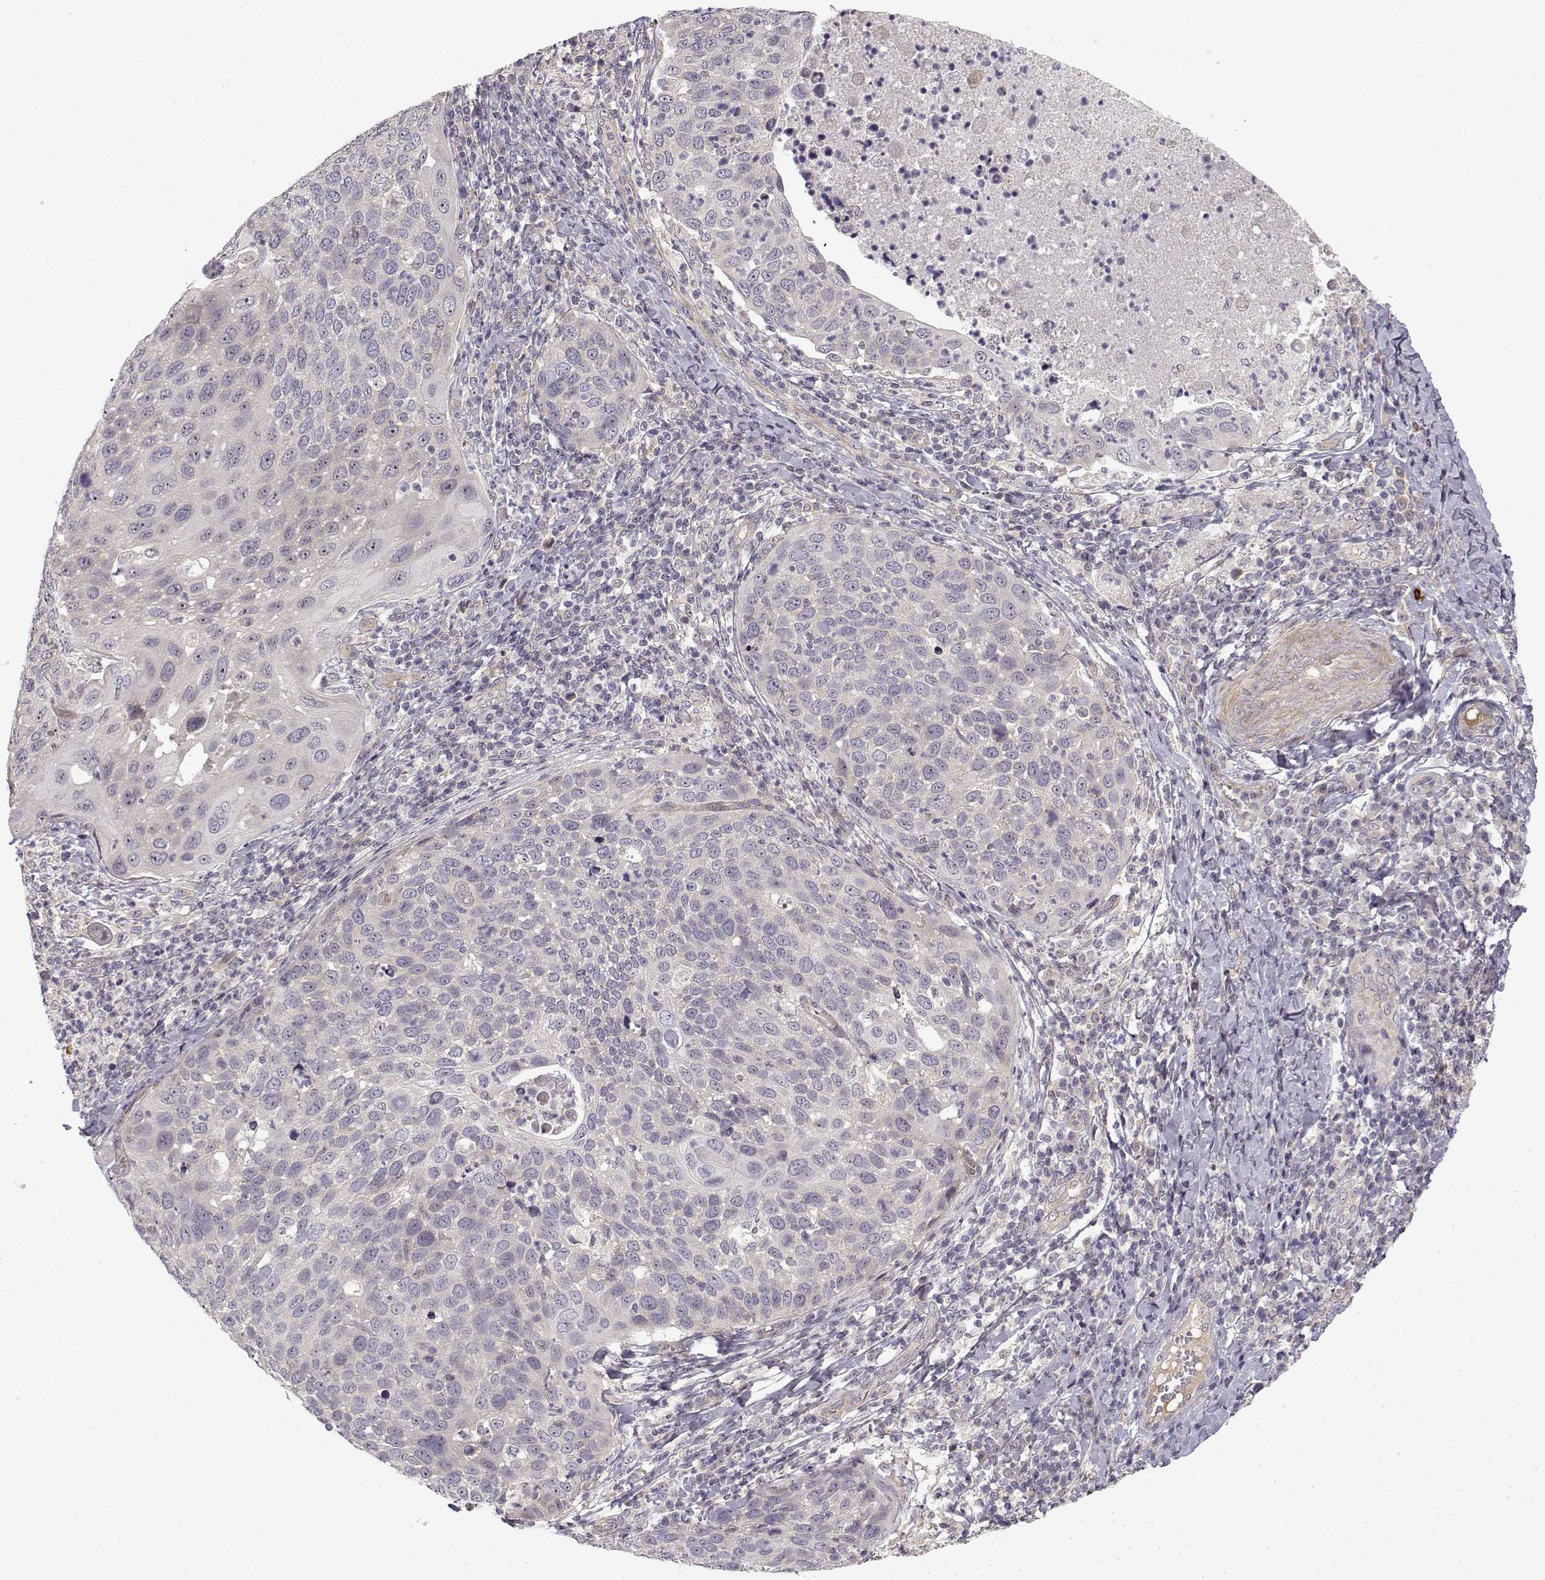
{"staining": {"intensity": "negative", "quantity": "none", "location": "none"}, "tissue": "cervical cancer", "cell_type": "Tumor cells", "image_type": "cancer", "snomed": [{"axis": "morphology", "description": "Squamous cell carcinoma, NOS"}, {"axis": "topography", "description": "Cervix"}], "caption": "Micrograph shows no significant protein staining in tumor cells of squamous cell carcinoma (cervical).", "gene": "MED12L", "patient": {"sex": "female", "age": 54}}